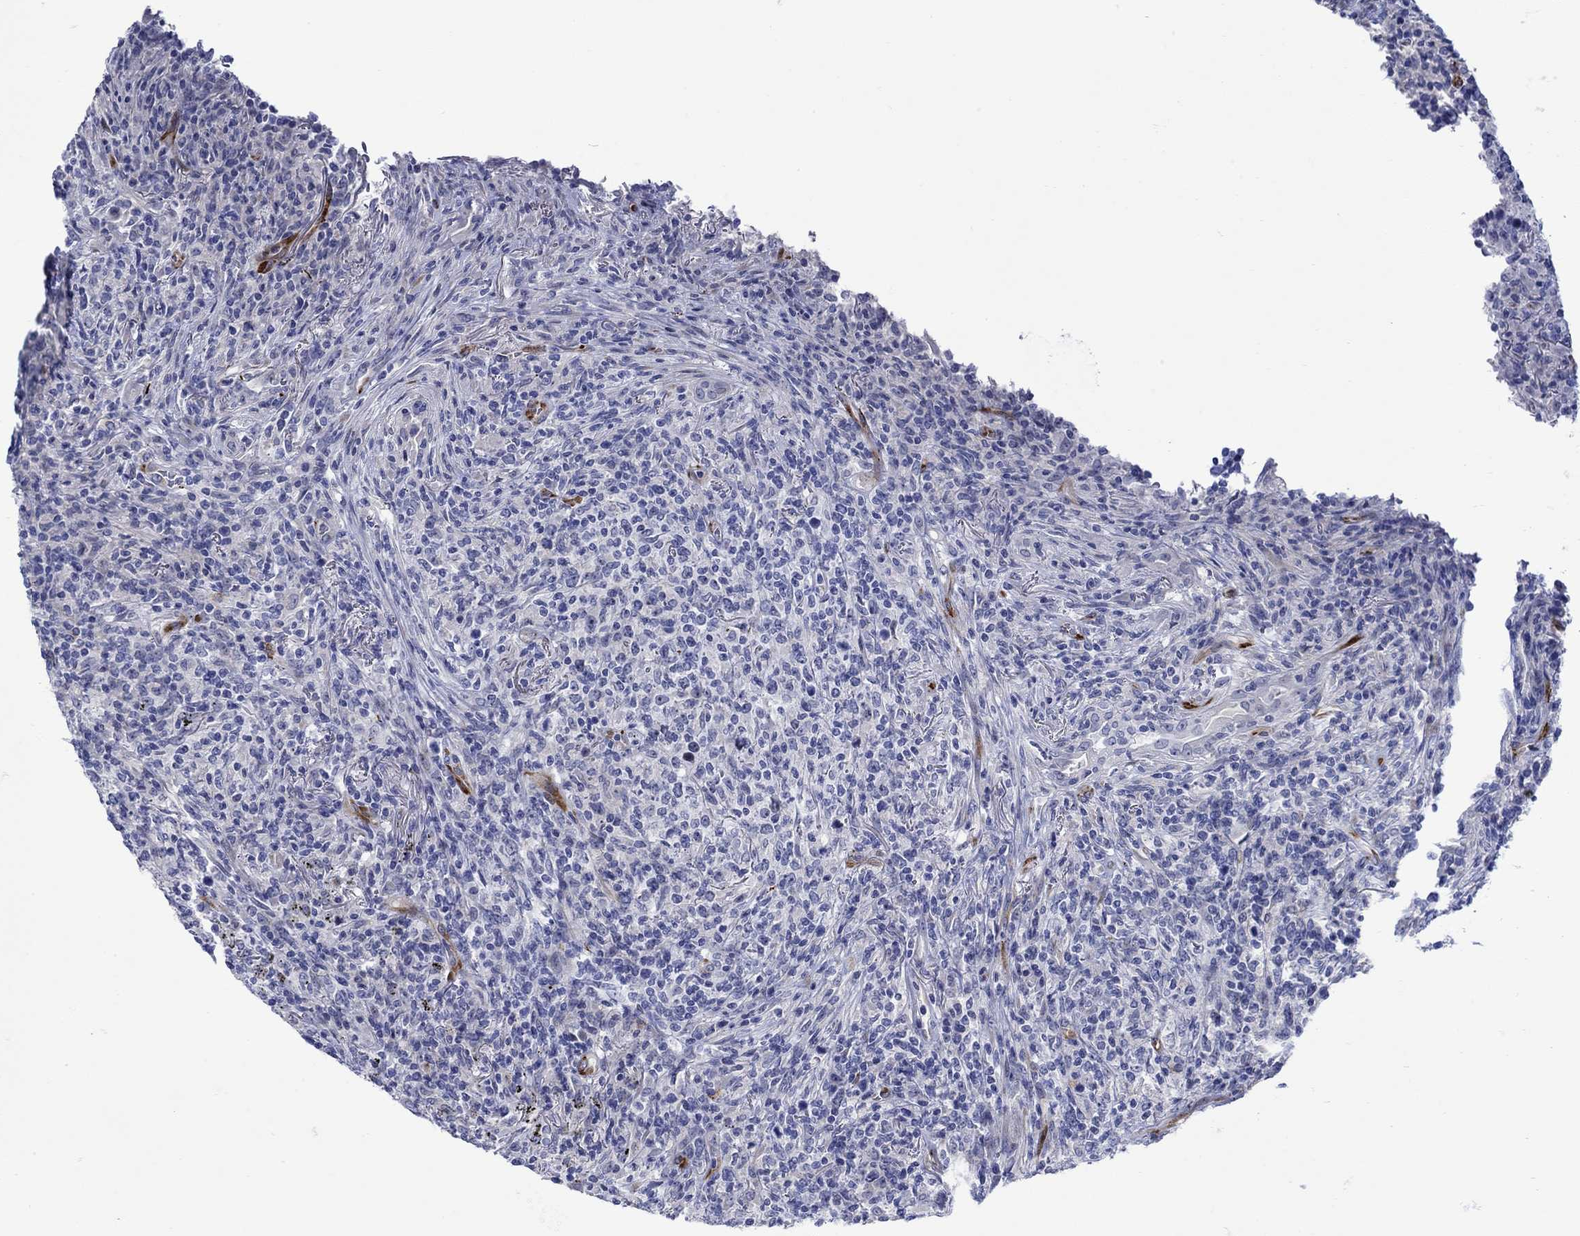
{"staining": {"intensity": "negative", "quantity": "none", "location": "none"}, "tissue": "lymphoma", "cell_type": "Tumor cells", "image_type": "cancer", "snomed": [{"axis": "morphology", "description": "Malignant lymphoma, non-Hodgkin's type, High grade"}, {"axis": "topography", "description": "Lung"}], "caption": "IHC photomicrograph of neoplastic tissue: human high-grade malignant lymphoma, non-Hodgkin's type stained with DAB demonstrates no significant protein staining in tumor cells. Nuclei are stained in blue.", "gene": "KSR2", "patient": {"sex": "male", "age": 79}}